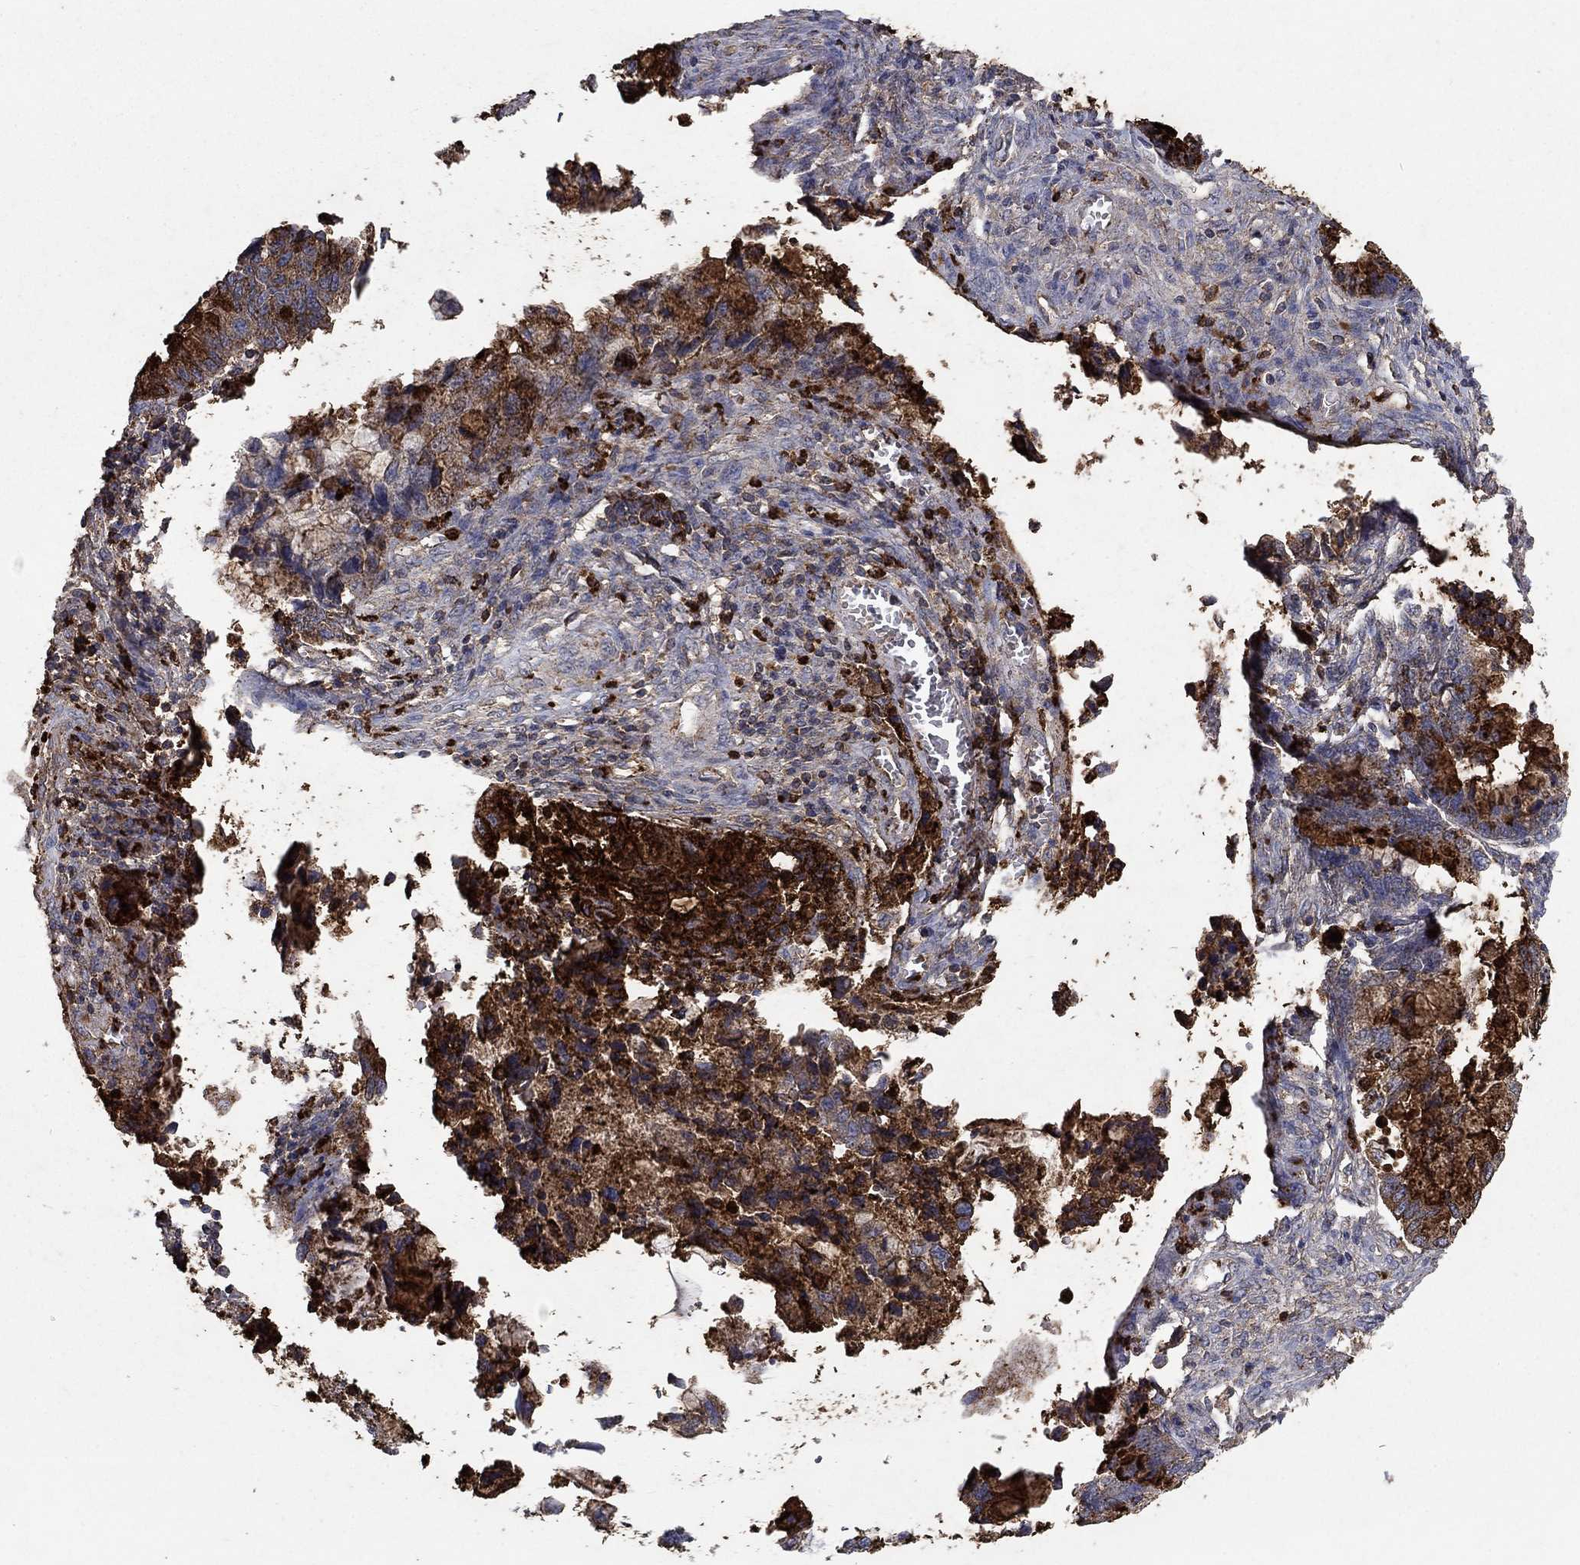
{"staining": {"intensity": "strong", "quantity": "25%-75%", "location": "cytoplasmic/membranous"}, "tissue": "cervical cancer", "cell_type": "Tumor cells", "image_type": "cancer", "snomed": [{"axis": "morphology", "description": "Adenocarcinoma, NOS"}, {"axis": "topography", "description": "Cervix"}], "caption": "The immunohistochemical stain shows strong cytoplasmic/membranous expression in tumor cells of cervical cancer tissue.", "gene": "CD24", "patient": {"sex": "female", "age": 44}}